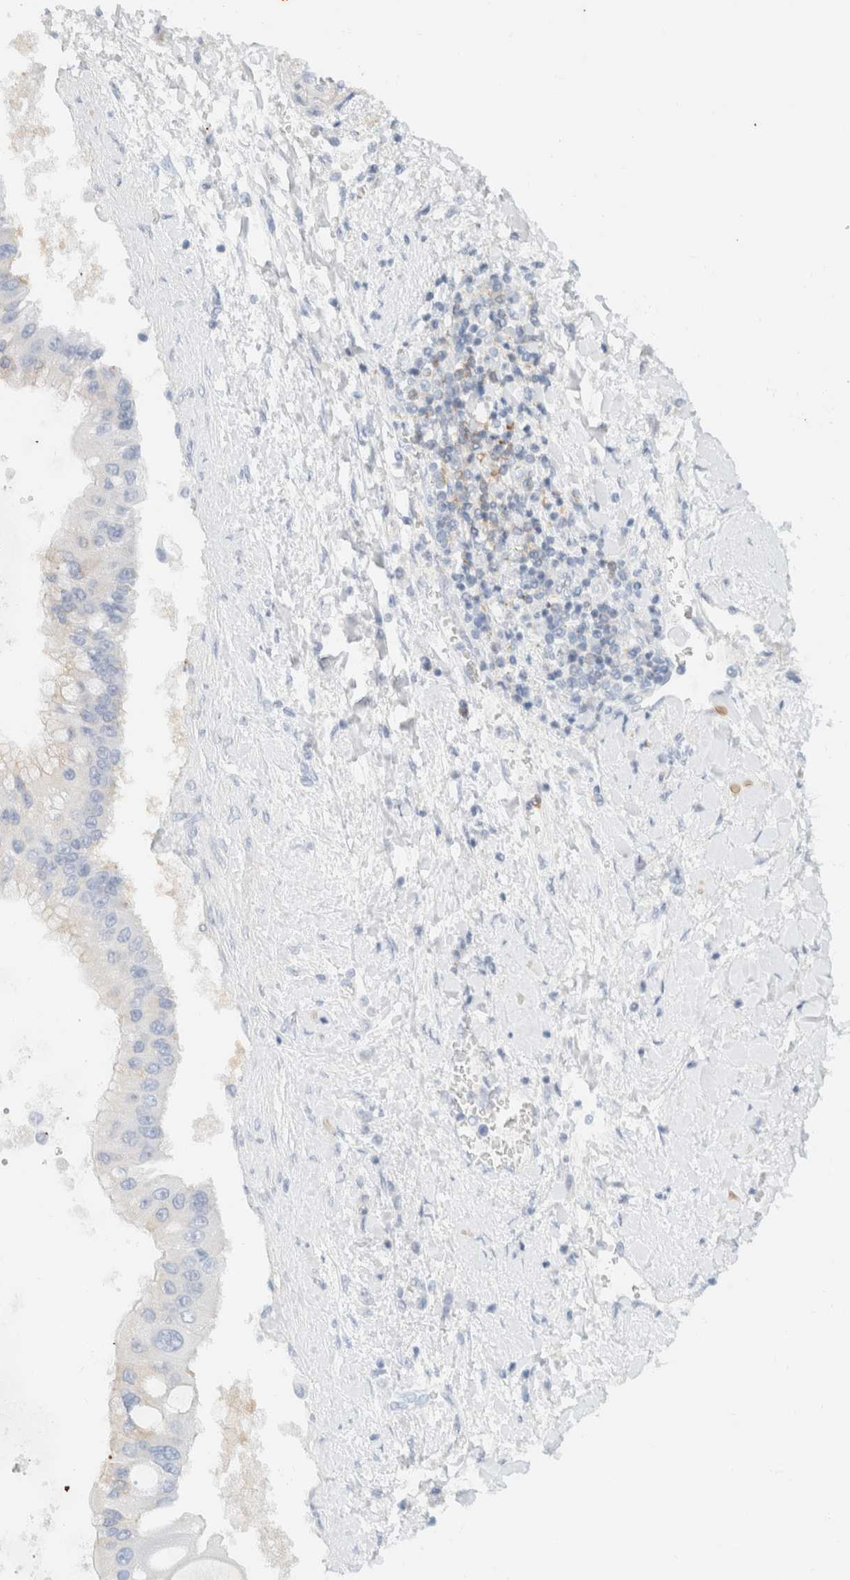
{"staining": {"intensity": "negative", "quantity": "none", "location": "none"}, "tissue": "liver cancer", "cell_type": "Tumor cells", "image_type": "cancer", "snomed": [{"axis": "morphology", "description": "Cholangiocarcinoma"}, {"axis": "topography", "description": "Liver"}], "caption": "This is an immunohistochemistry photomicrograph of human liver cholangiocarcinoma. There is no expression in tumor cells.", "gene": "SH3GLB2", "patient": {"sex": "male", "age": 50}}